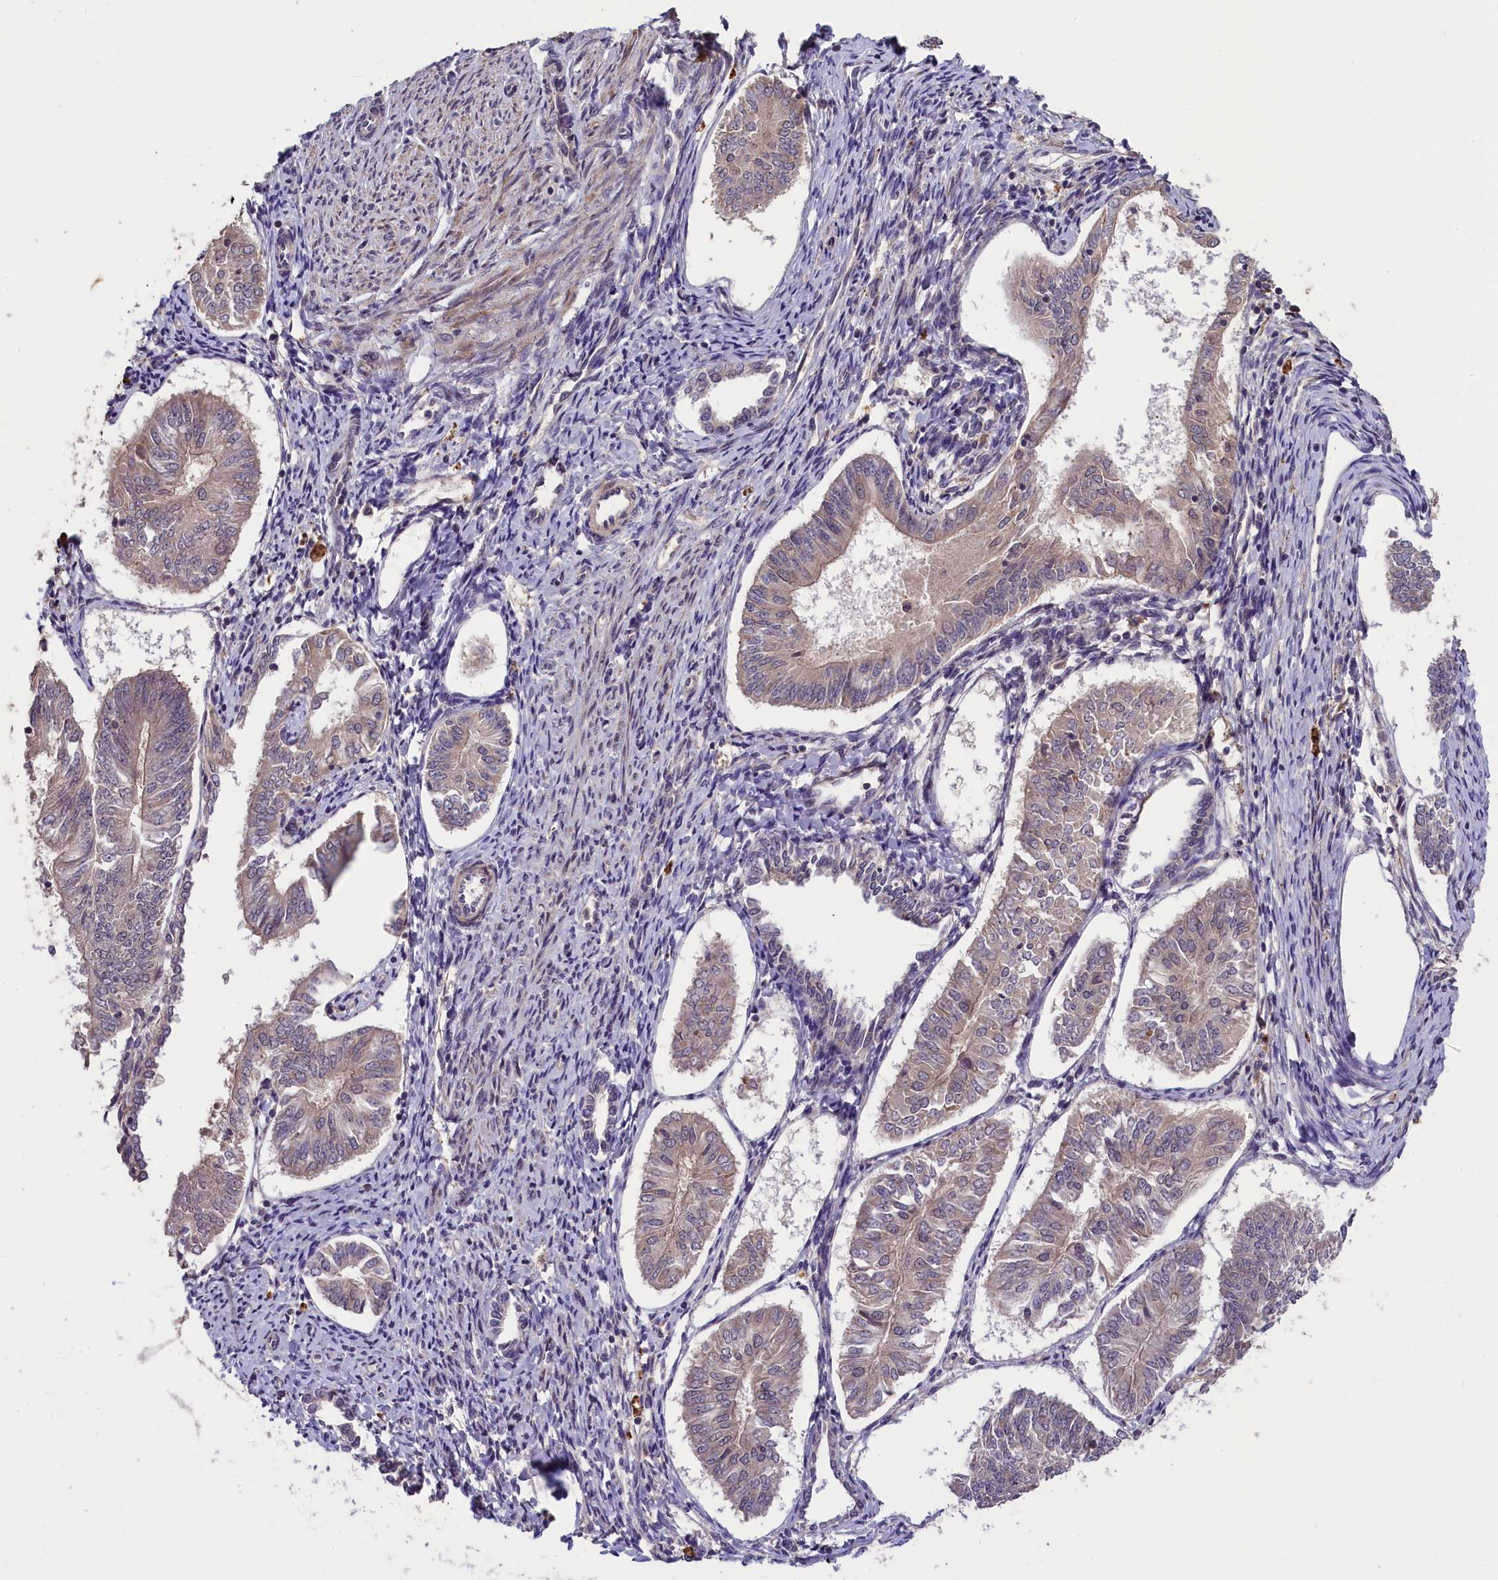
{"staining": {"intensity": "weak", "quantity": "<25%", "location": "cytoplasmic/membranous"}, "tissue": "endometrial cancer", "cell_type": "Tumor cells", "image_type": "cancer", "snomed": [{"axis": "morphology", "description": "Adenocarcinoma, NOS"}, {"axis": "topography", "description": "Endometrium"}], "caption": "An immunohistochemistry image of adenocarcinoma (endometrial) is shown. There is no staining in tumor cells of adenocarcinoma (endometrial).", "gene": "DNAJB9", "patient": {"sex": "female", "age": 58}}